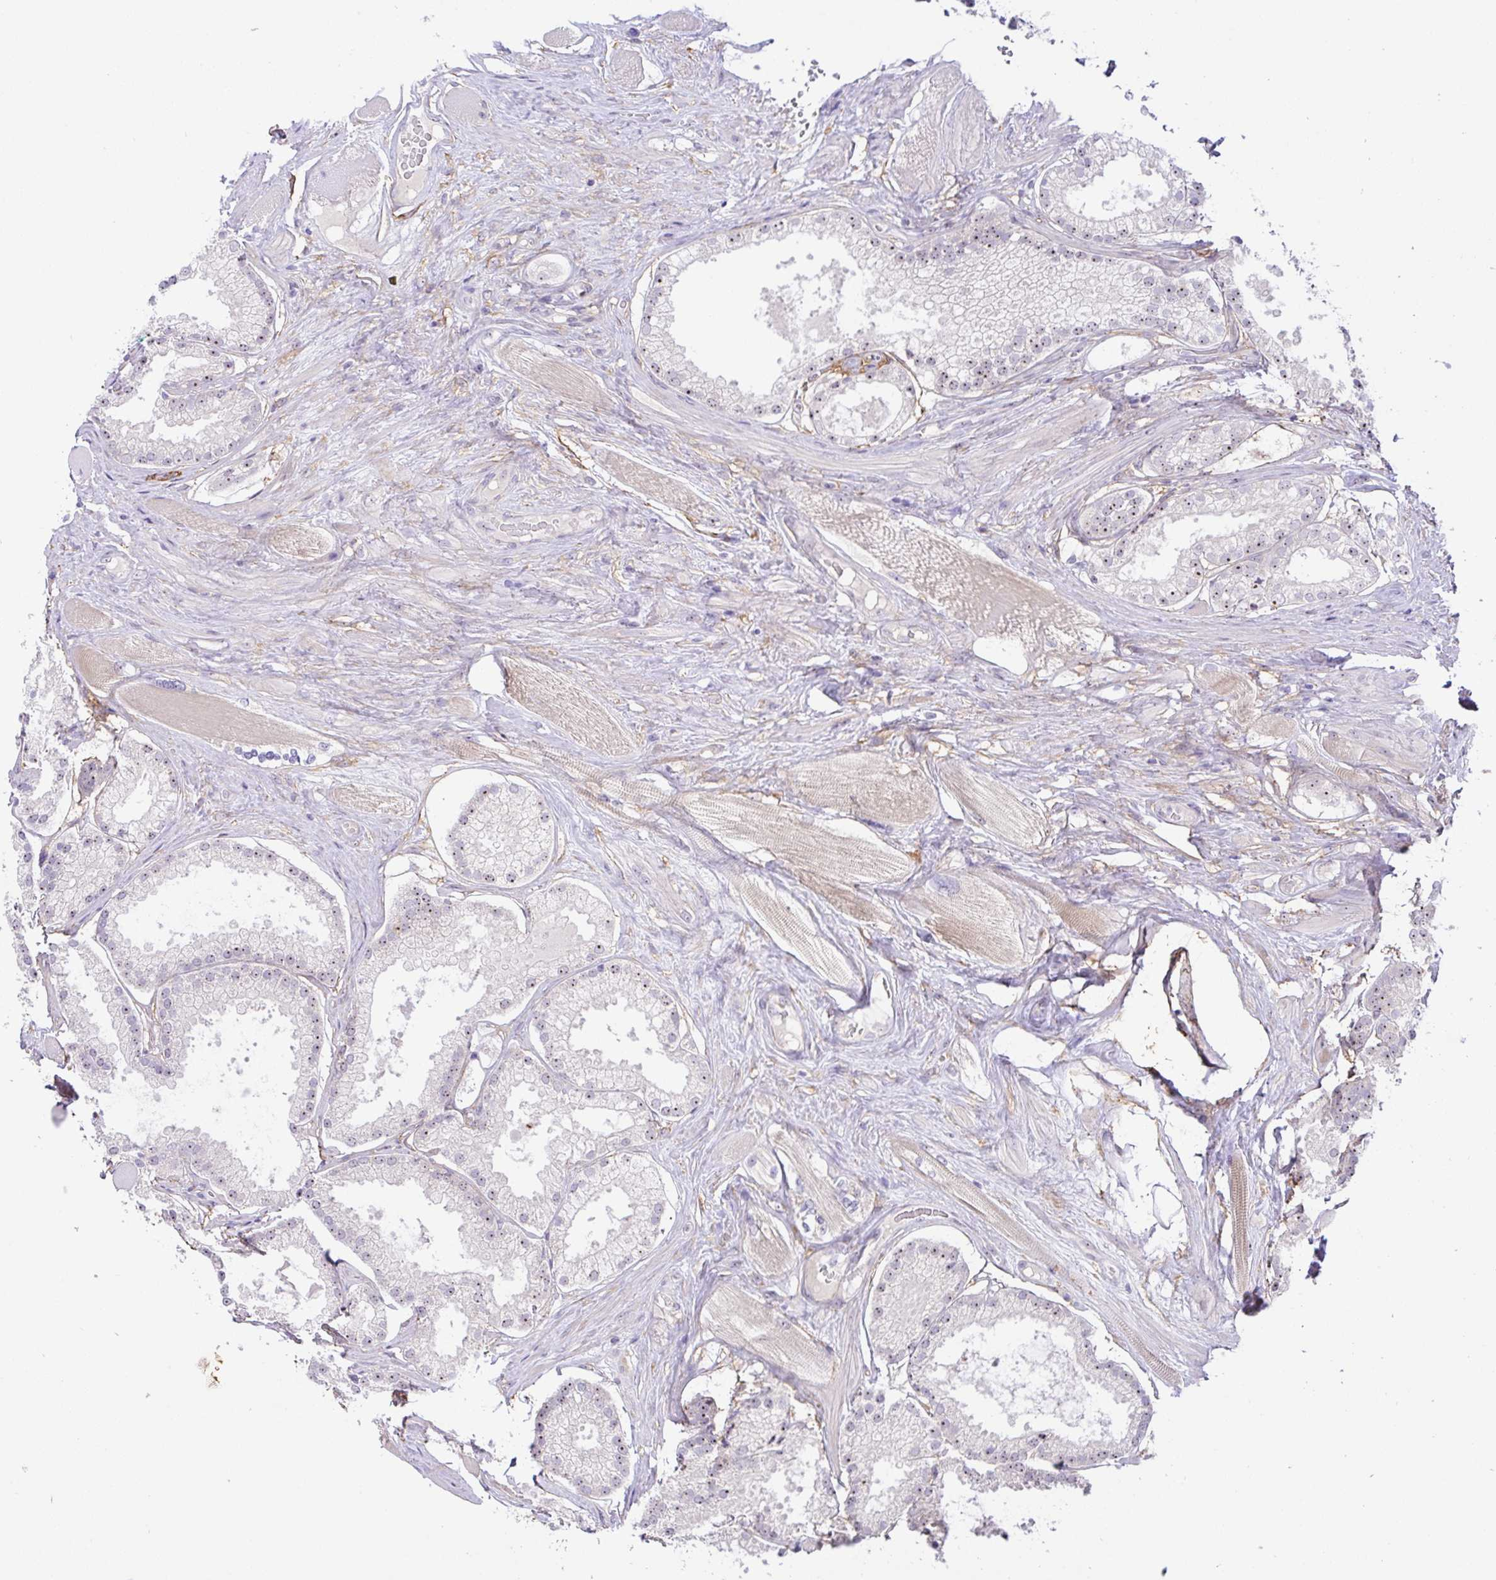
{"staining": {"intensity": "moderate", "quantity": "<25%", "location": "nuclear"}, "tissue": "prostate cancer", "cell_type": "Tumor cells", "image_type": "cancer", "snomed": [{"axis": "morphology", "description": "Adenocarcinoma, High grade"}, {"axis": "topography", "description": "Prostate"}], "caption": "A brown stain shows moderate nuclear expression of a protein in human prostate cancer tumor cells. The staining is performed using DAB (3,3'-diaminobenzidine) brown chromogen to label protein expression. The nuclei are counter-stained blue using hematoxylin.", "gene": "MXRA8", "patient": {"sex": "male", "age": 68}}